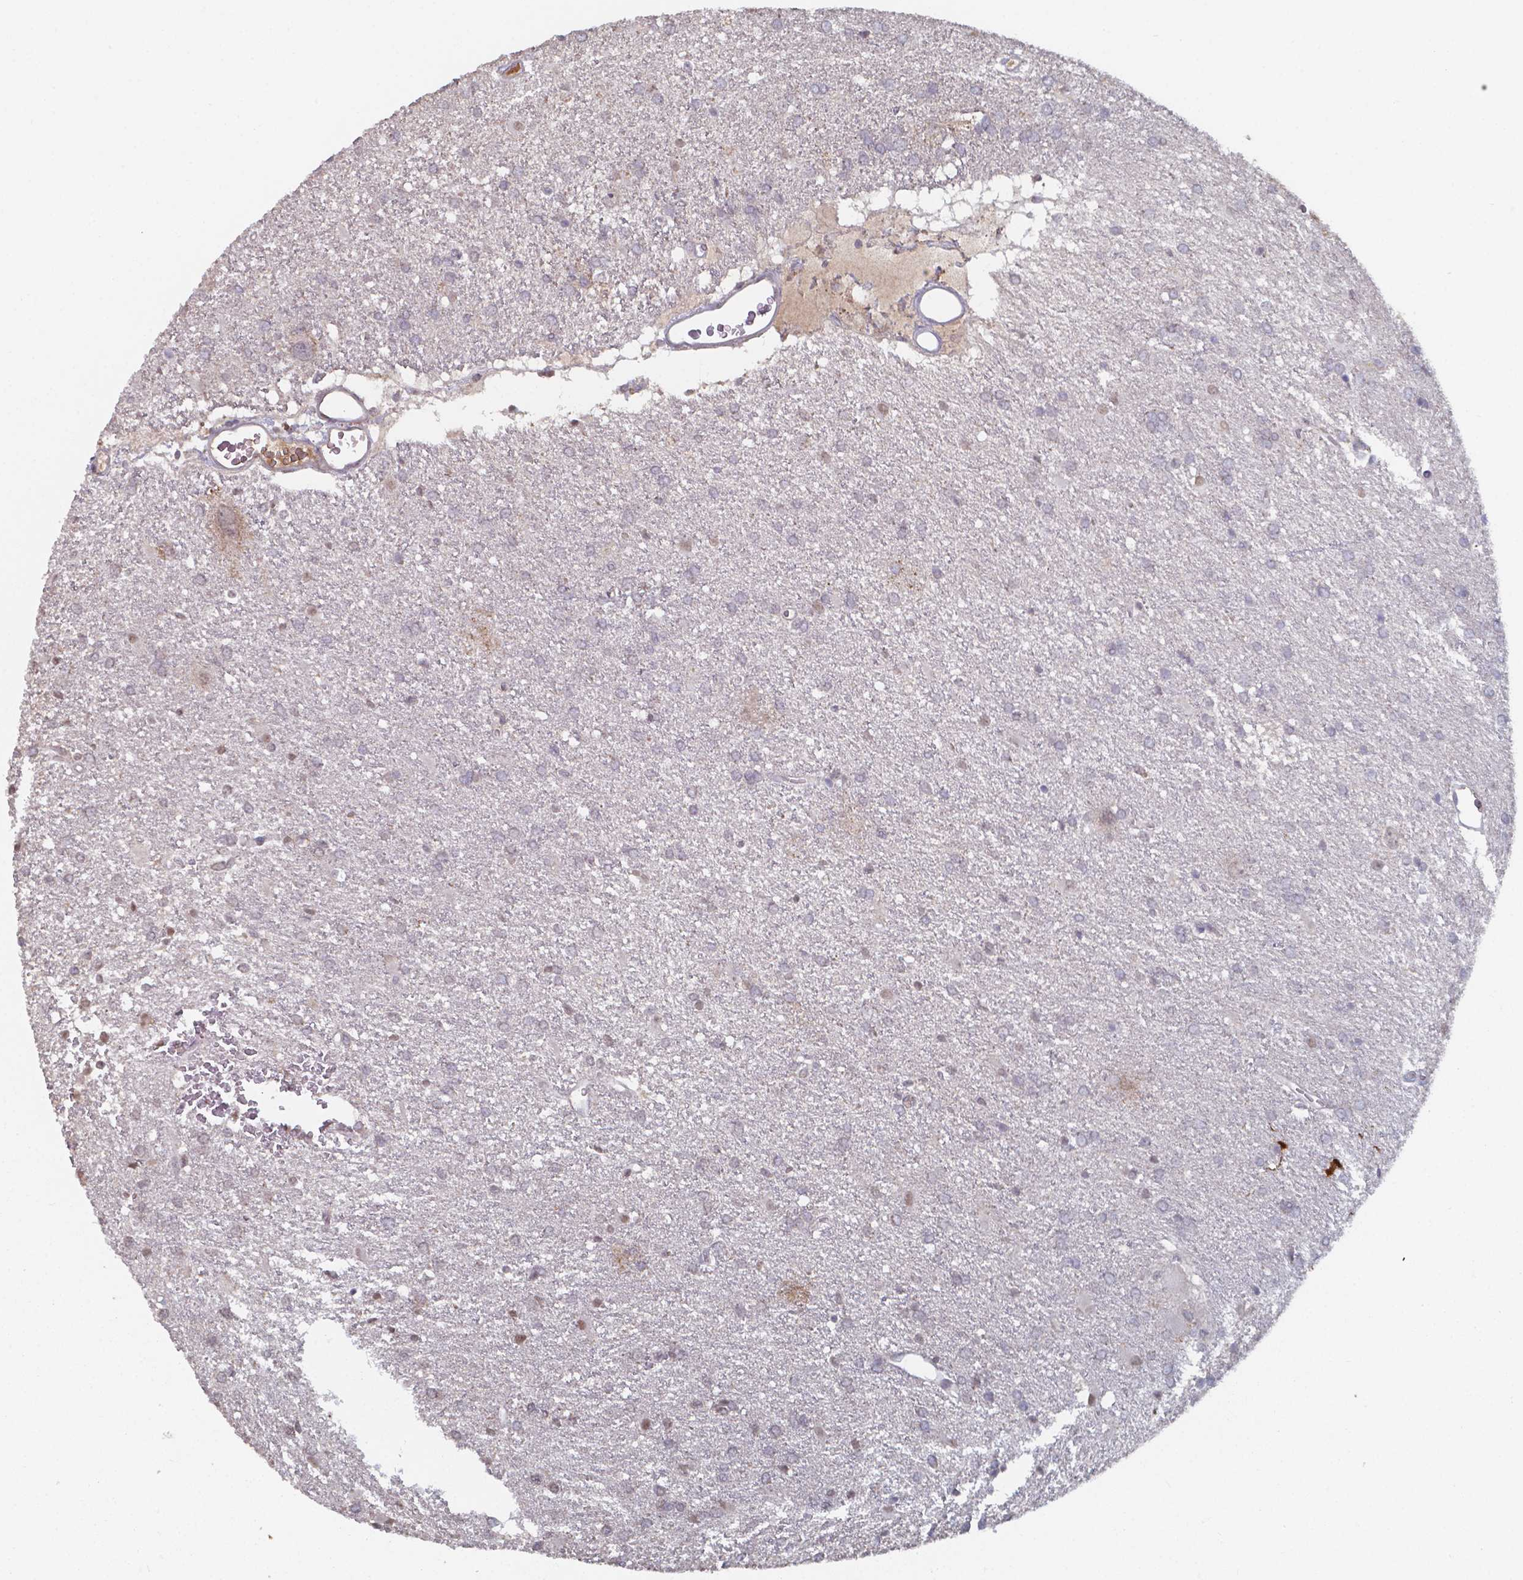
{"staining": {"intensity": "negative", "quantity": "none", "location": "none"}, "tissue": "glioma", "cell_type": "Tumor cells", "image_type": "cancer", "snomed": [{"axis": "morphology", "description": "Glioma, malignant, Low grade"}, {"axis": "topography", "description": "Brain"}], "caption": "The histopathology image exhibits no staining of tumor cells in glioma.", "gene": "BTBD17", "patient": {"sex": "male", "age": 66}}